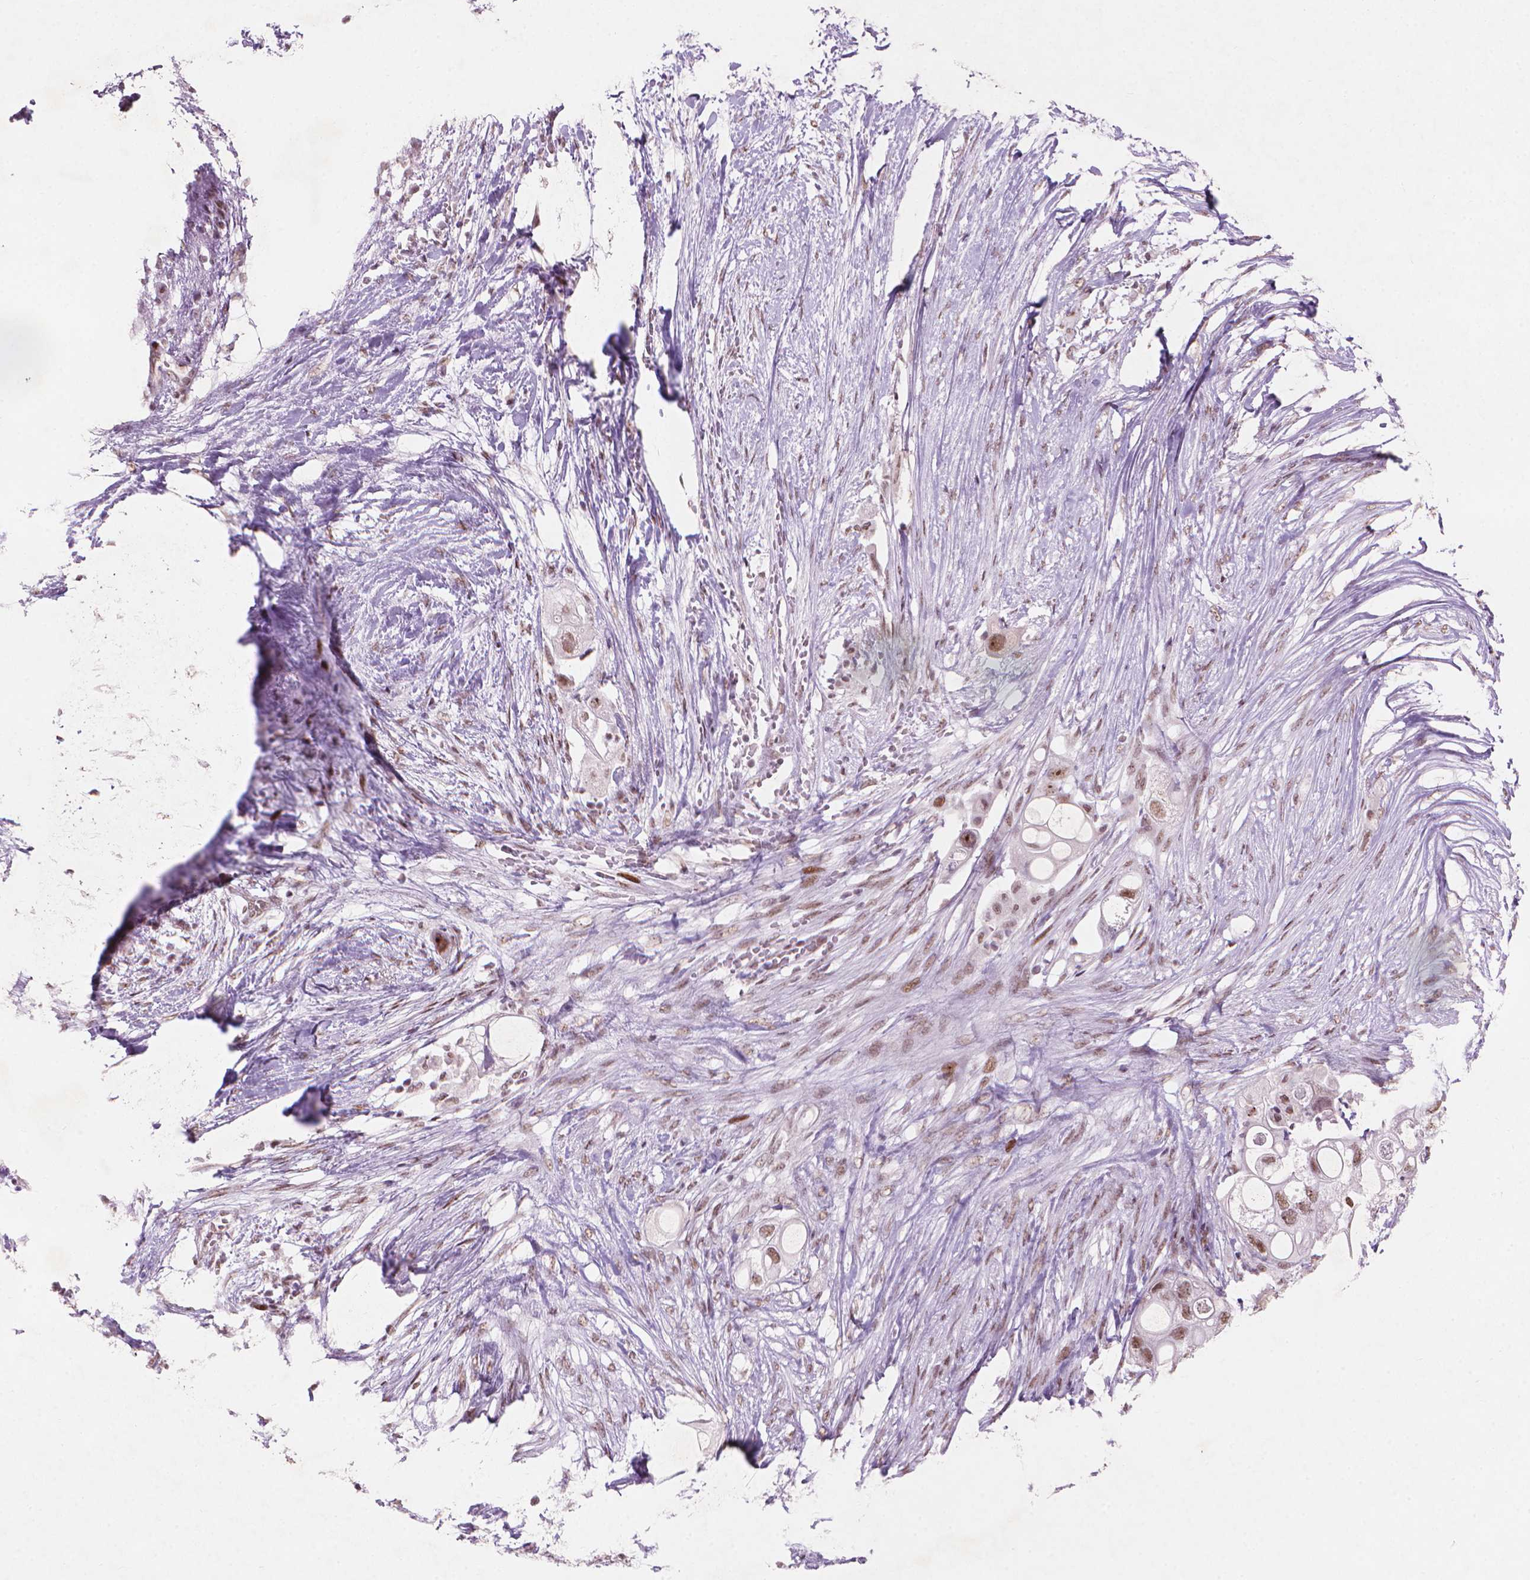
{"staining": {"intensity": "moderate", "quantity": ">75%", "location": "nuclear"}, "tissue": "pancreatic cancer", "cell_type": "Tumor cells", "image_type": "cancer", "snomed": [{"axis": "morphology", "description": "Adenocarcinoma, NOS"}, {"axis": "topography", "description": "Pancreas"}], "caption": "Tumor cells show medium levels of moderate nuclear expression in about >75% of cells in pancreatic cancer. (Stains: DAB in brown, nuclei in blue, Microscopy: brightfield microscopy at high magnification).", "gene": "HES7", "patient": {"sex": "female", "age": 72}}